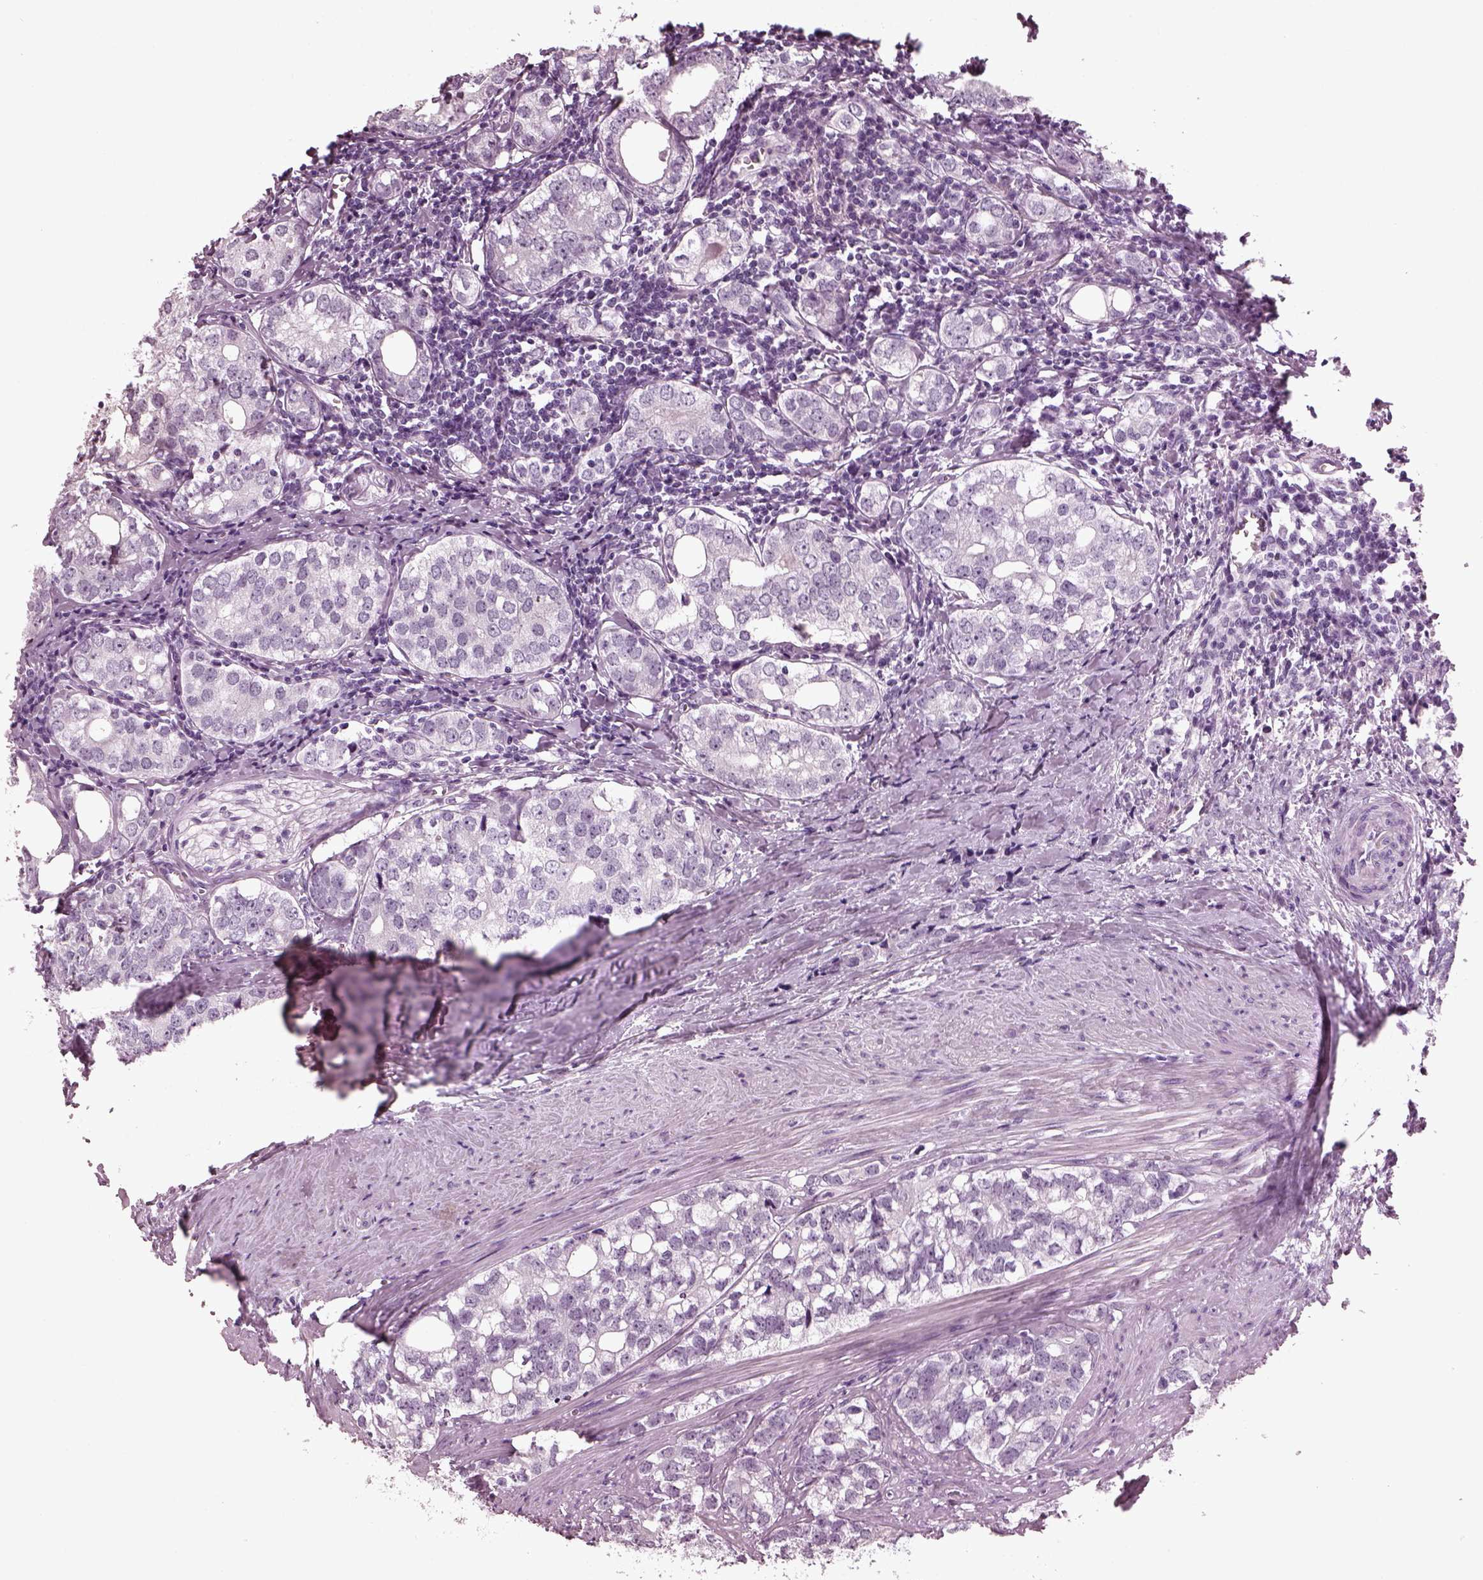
{"staining": {"intensity": "negative", "quantity": "none", "location": "none"}, "tissue": "prostate cancer", "cell_type": "Tumor cells", "image_type": "cancer", "snomed": [{"axis": "morphology", "description": "Adenocarcinoma, NOS"}, {"axis": "topography", "description": "Prostate and seminal vesicle, NOS"}], "caption": "Immunohistochemistry (IHC) of human adenocarcinoma (prostate) exhibits no expression in tumor cells. (DAB immunohistochemistry (IHC), high magnification).", "gene": "SLC6A17", "patient": {"sex": "male", "age": 63}}